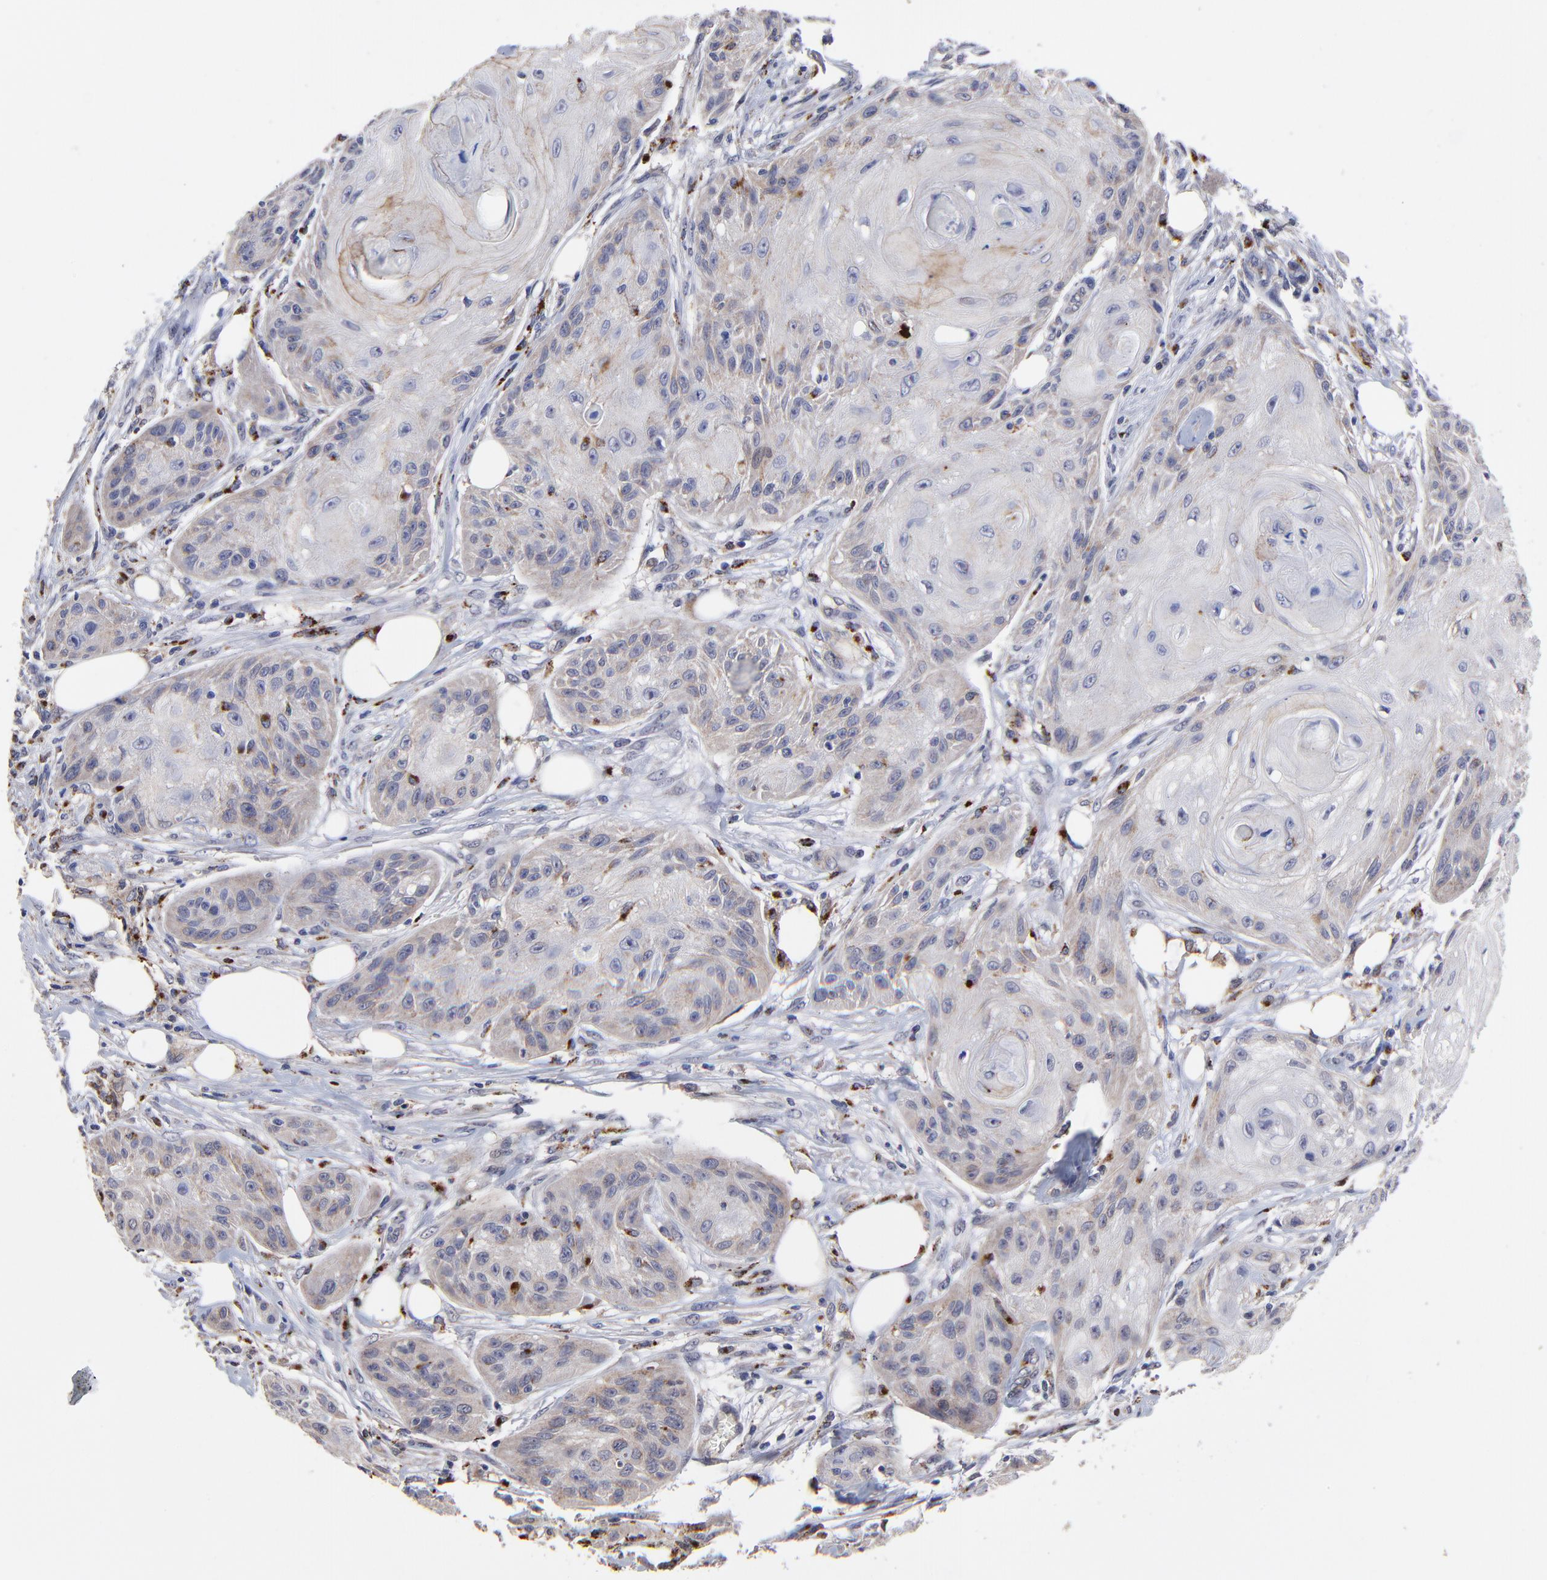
{"staining": {"intensity": "weak", "quantity": "25%-75%", "location": "cytoplasmic/membranous"}, "tissue": "skin cancer", "cell_type": "Tumor cells", "image_type": "cancer", "snomed": [{"axis": "morphology", "description": "Squamous cell carcinoma, NOS"}, {"axis": "topography", "description": "Skin"}], "caption": "Protein staining exhibits weak cytoplasmic/membranous staining in approximately 25%-75% of tumor cells in squamous cell carcinoma (skin).", "gene": "PDE4B", "patient": {"sex": "female", "age": 88}}